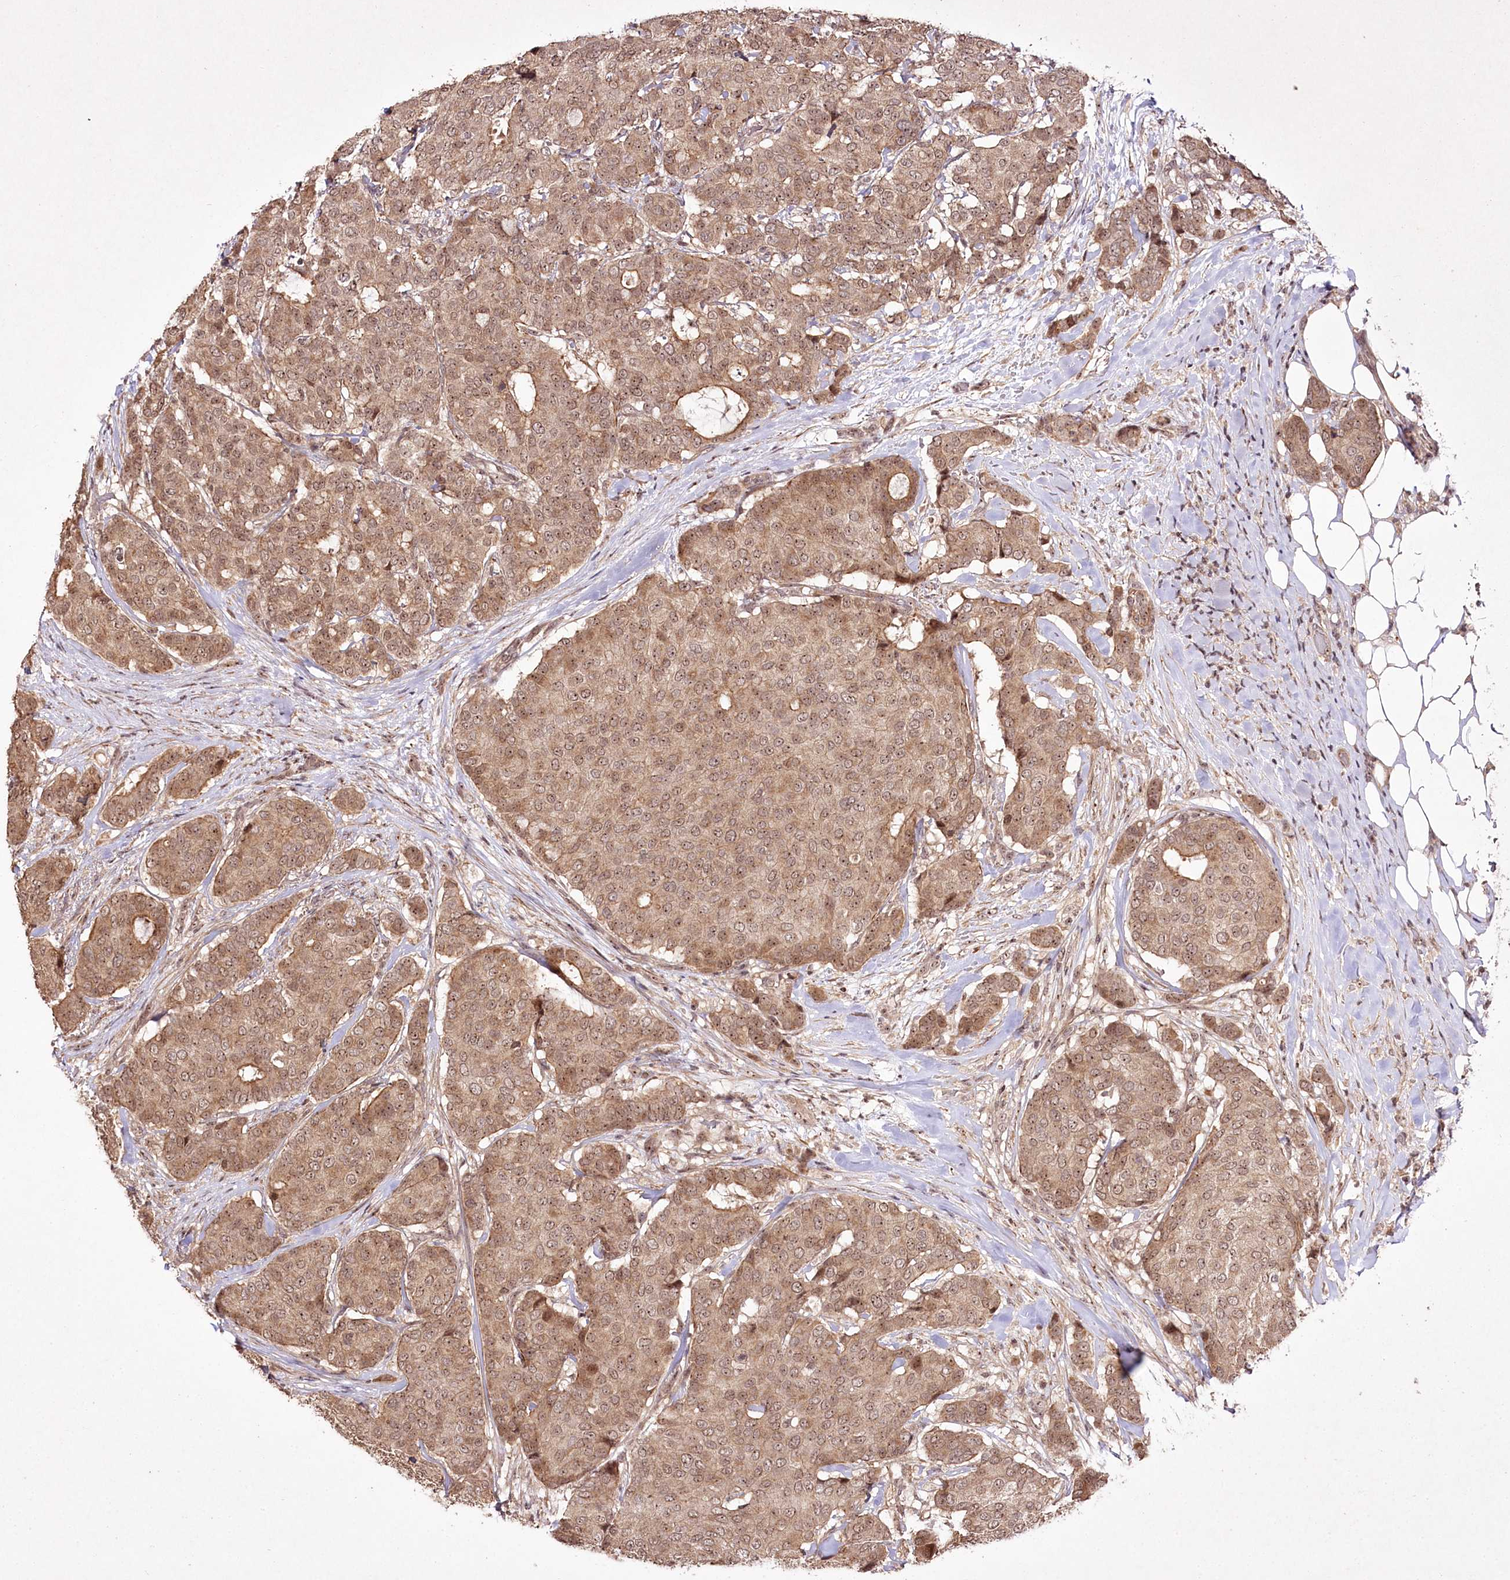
{"staining": {"intensity": "weak", "quantity": ">75%", "location": "cytoplasmic/membranous,nuclear"}, "tissue": "breast cancer", "cell_type": "Tumor cells", "image_type": "cancer", "snomed": [{"axis": "morphology", "description": "Duct carcinoma"}, {"axis": "topography", "description": "Breast"}], "caption": "This histopathology image shows immunohistochemistry staining of human breast cancer (invasive ductal carcinoma), with low weak cytoplasmic/membranous and nuclear staining in approximately >75% of tumor cells.", "gene": "CCDC59", "patient": {"sex": "female", "age": 75}}